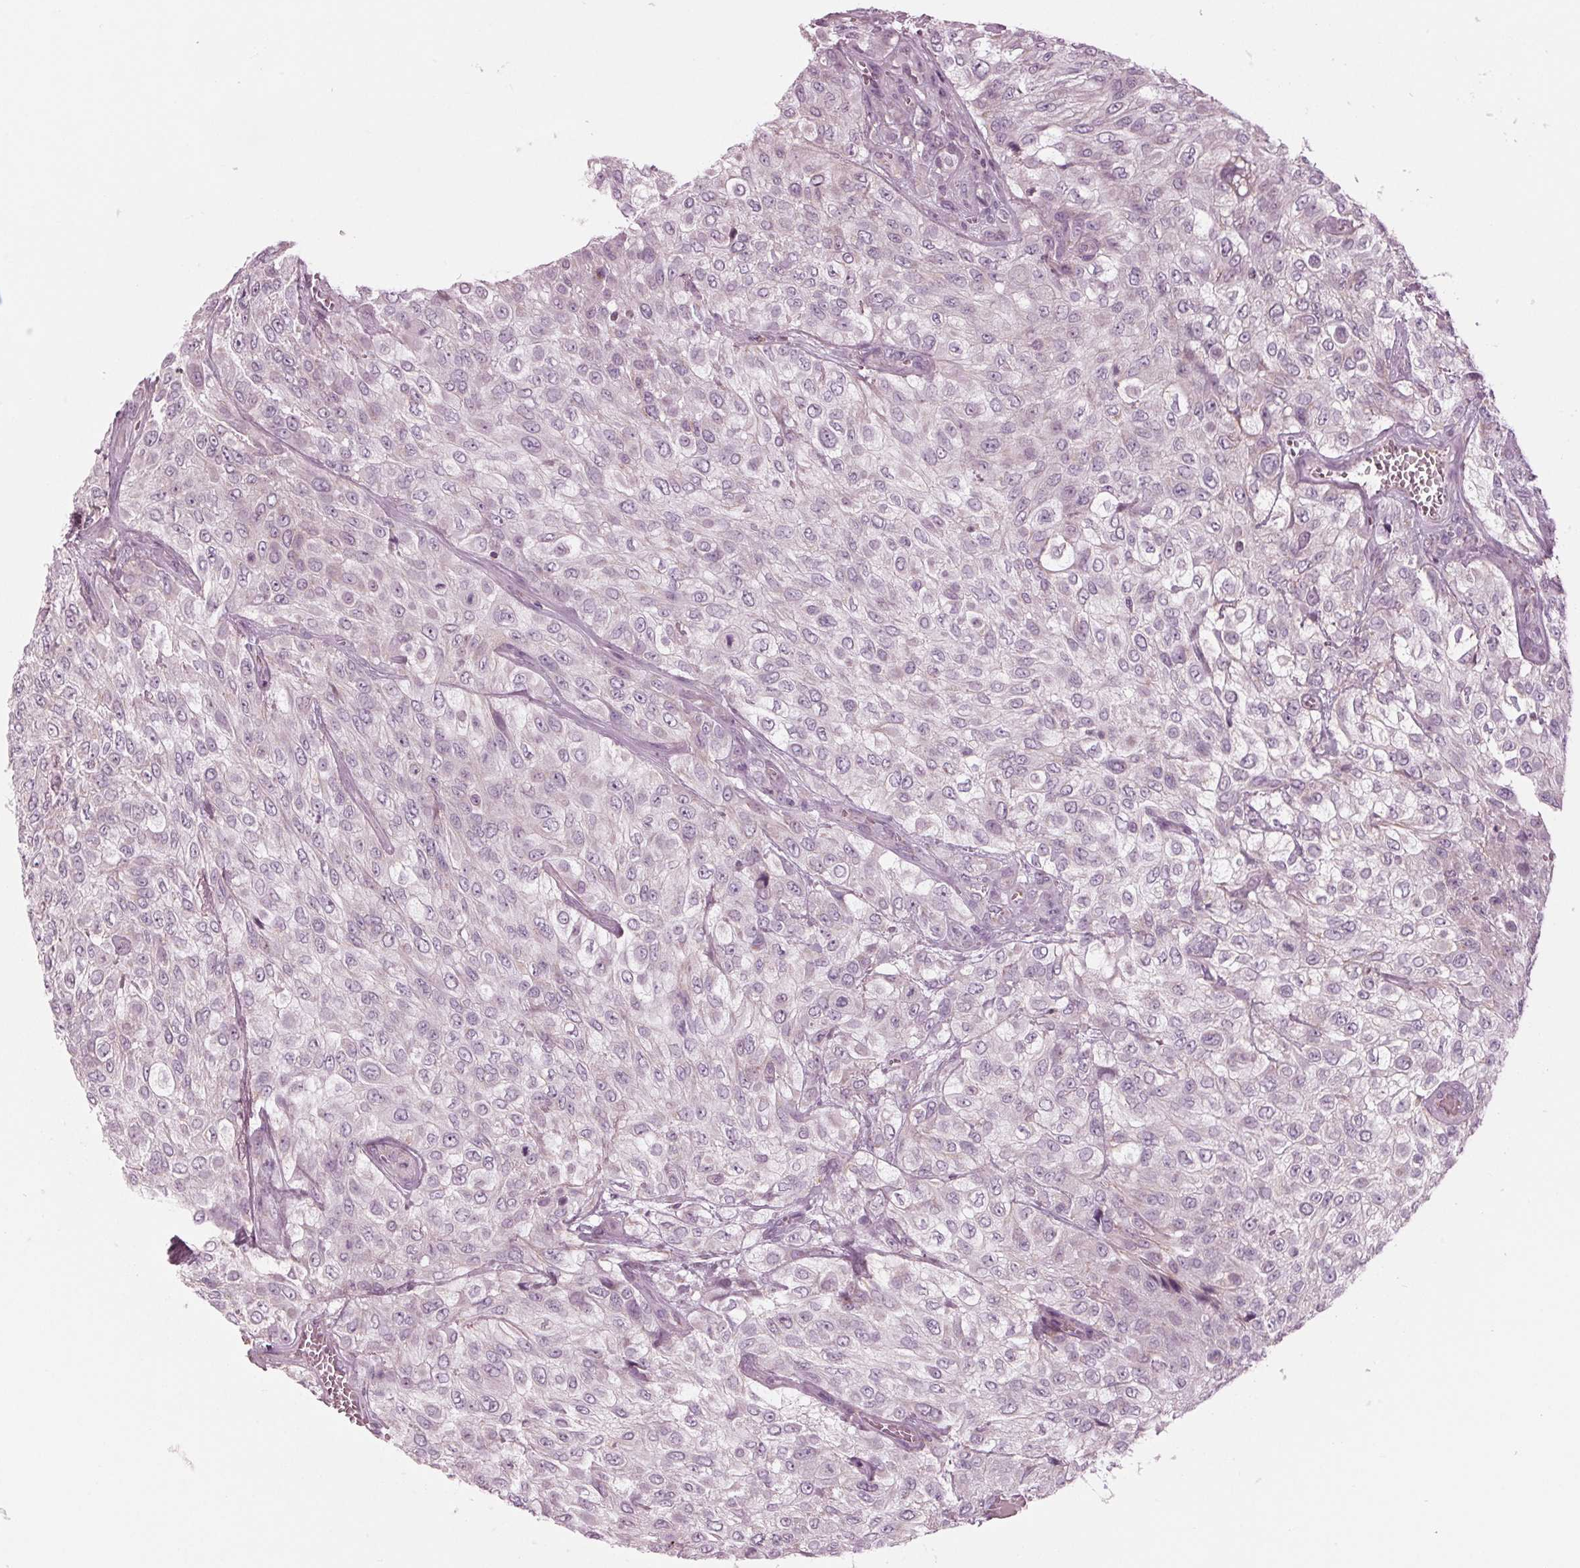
{"staining": {"intensity": "negative", "quantity": "none", "location": "none"}, "tissue": "urothelial cancer", "cell_type": "Tumor cells", "image_type": "cancer", "snomed": [{"axis": "morphology", "description": "Urothelial carcinoma, High grade"}, {"axis": "topography", "description": "Urinary bladder"}], "caption": "Photomicrograph shows no significant protein positivity in tumor cells of urothelial cancer.", "gene": "CLN6", "patient": {"sex": "male", "age": 57}}